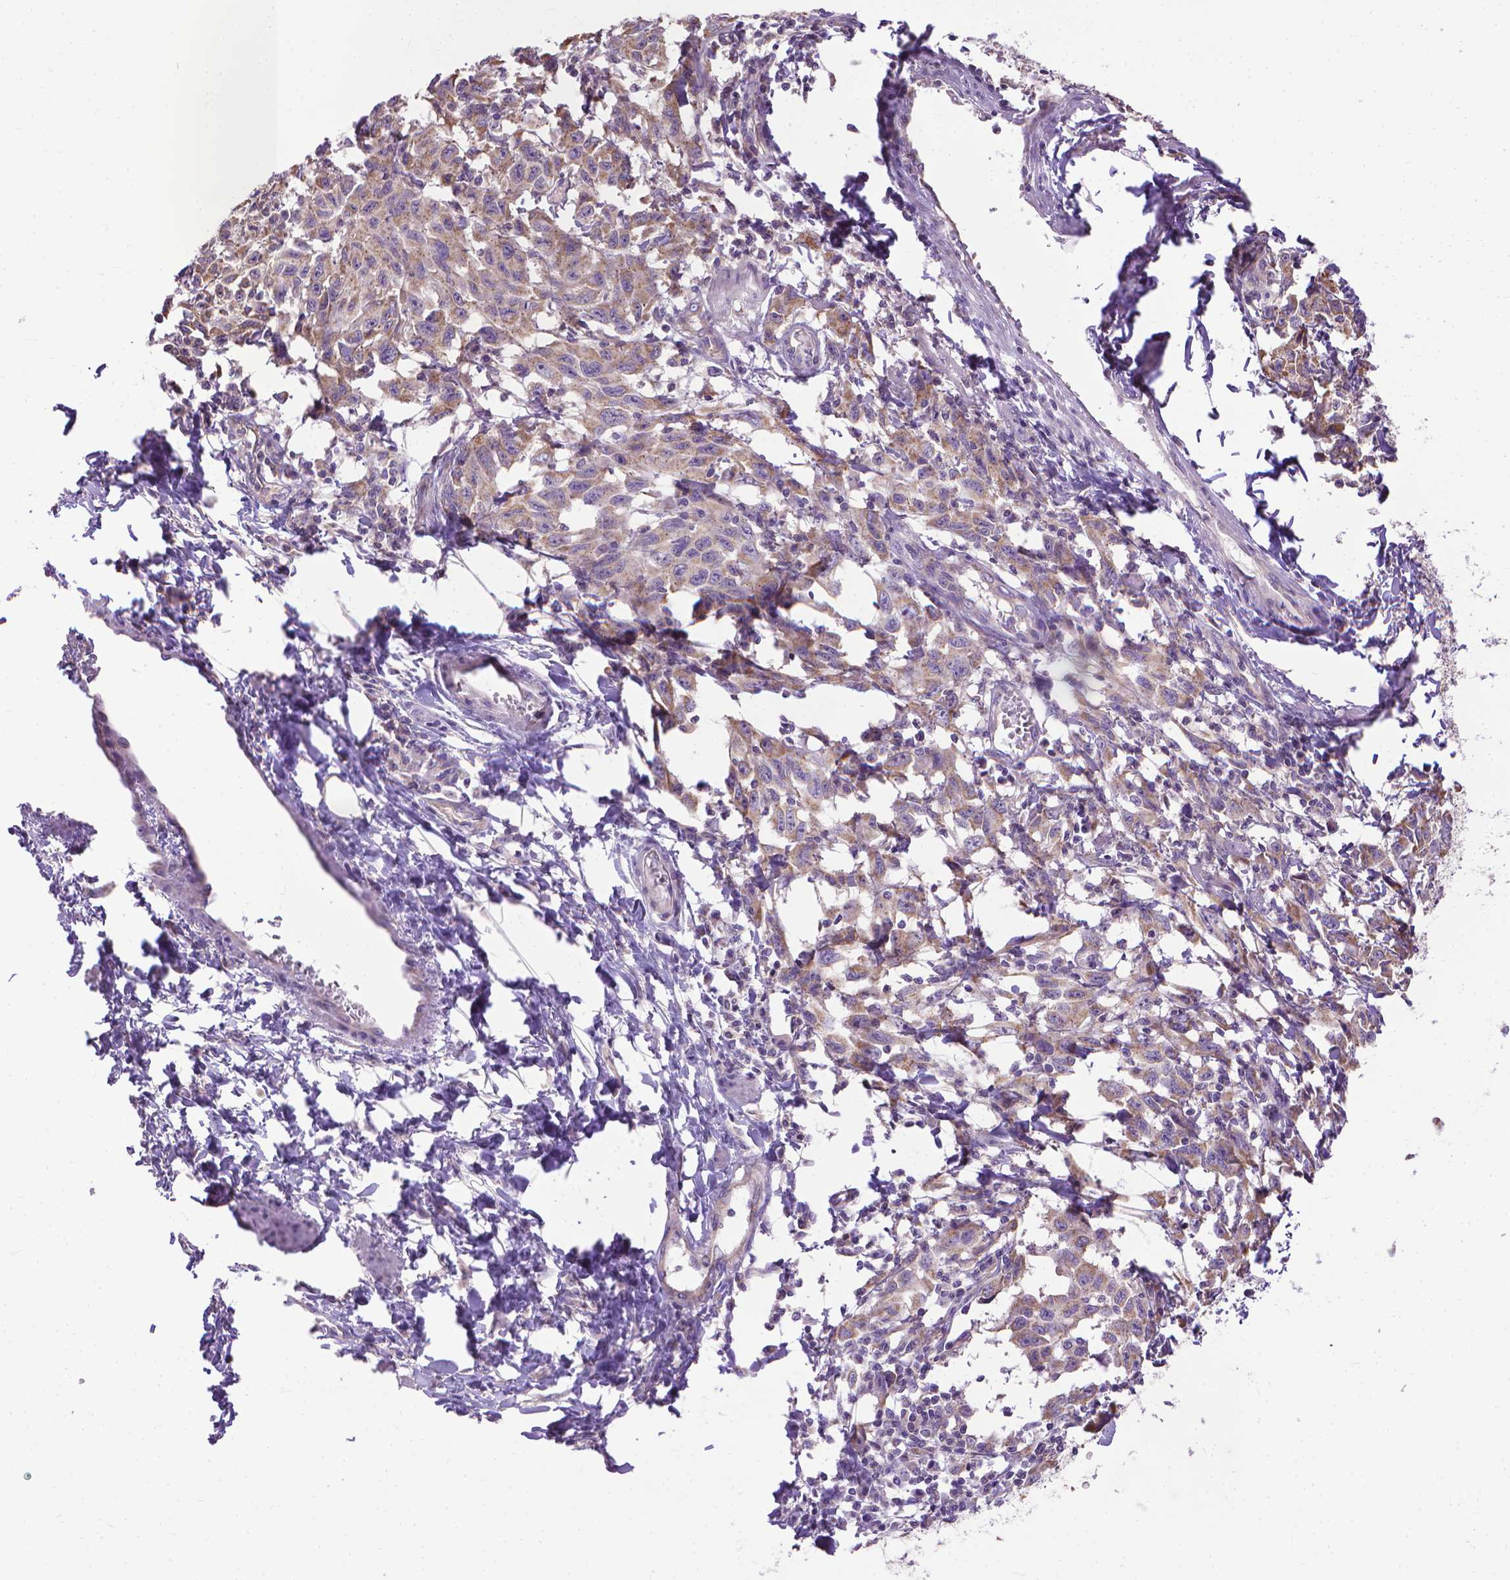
{"staining": {"intensity": "weak", "quantity": "25%-75%", "location": "cytoplasmic/membranous"}, "tissue": "melanoma", "cell_type": "Tumor cells", "image_type": "cancer", "snomed": [{"axis": "morphology", "description": "Malignant melanoma, NOS"}, {"axis": "topography", "description": "Vulva, labia, clitoris and Bartholin´s gland, NO"}], "caption": "The image exhibits staining of malignant melanoma, revealing weak cytoplasmic/membranous protein staining (brown color) within tumor cells.", "gene": "SYN1", "patient": {"sex": "female", "age": 75}}